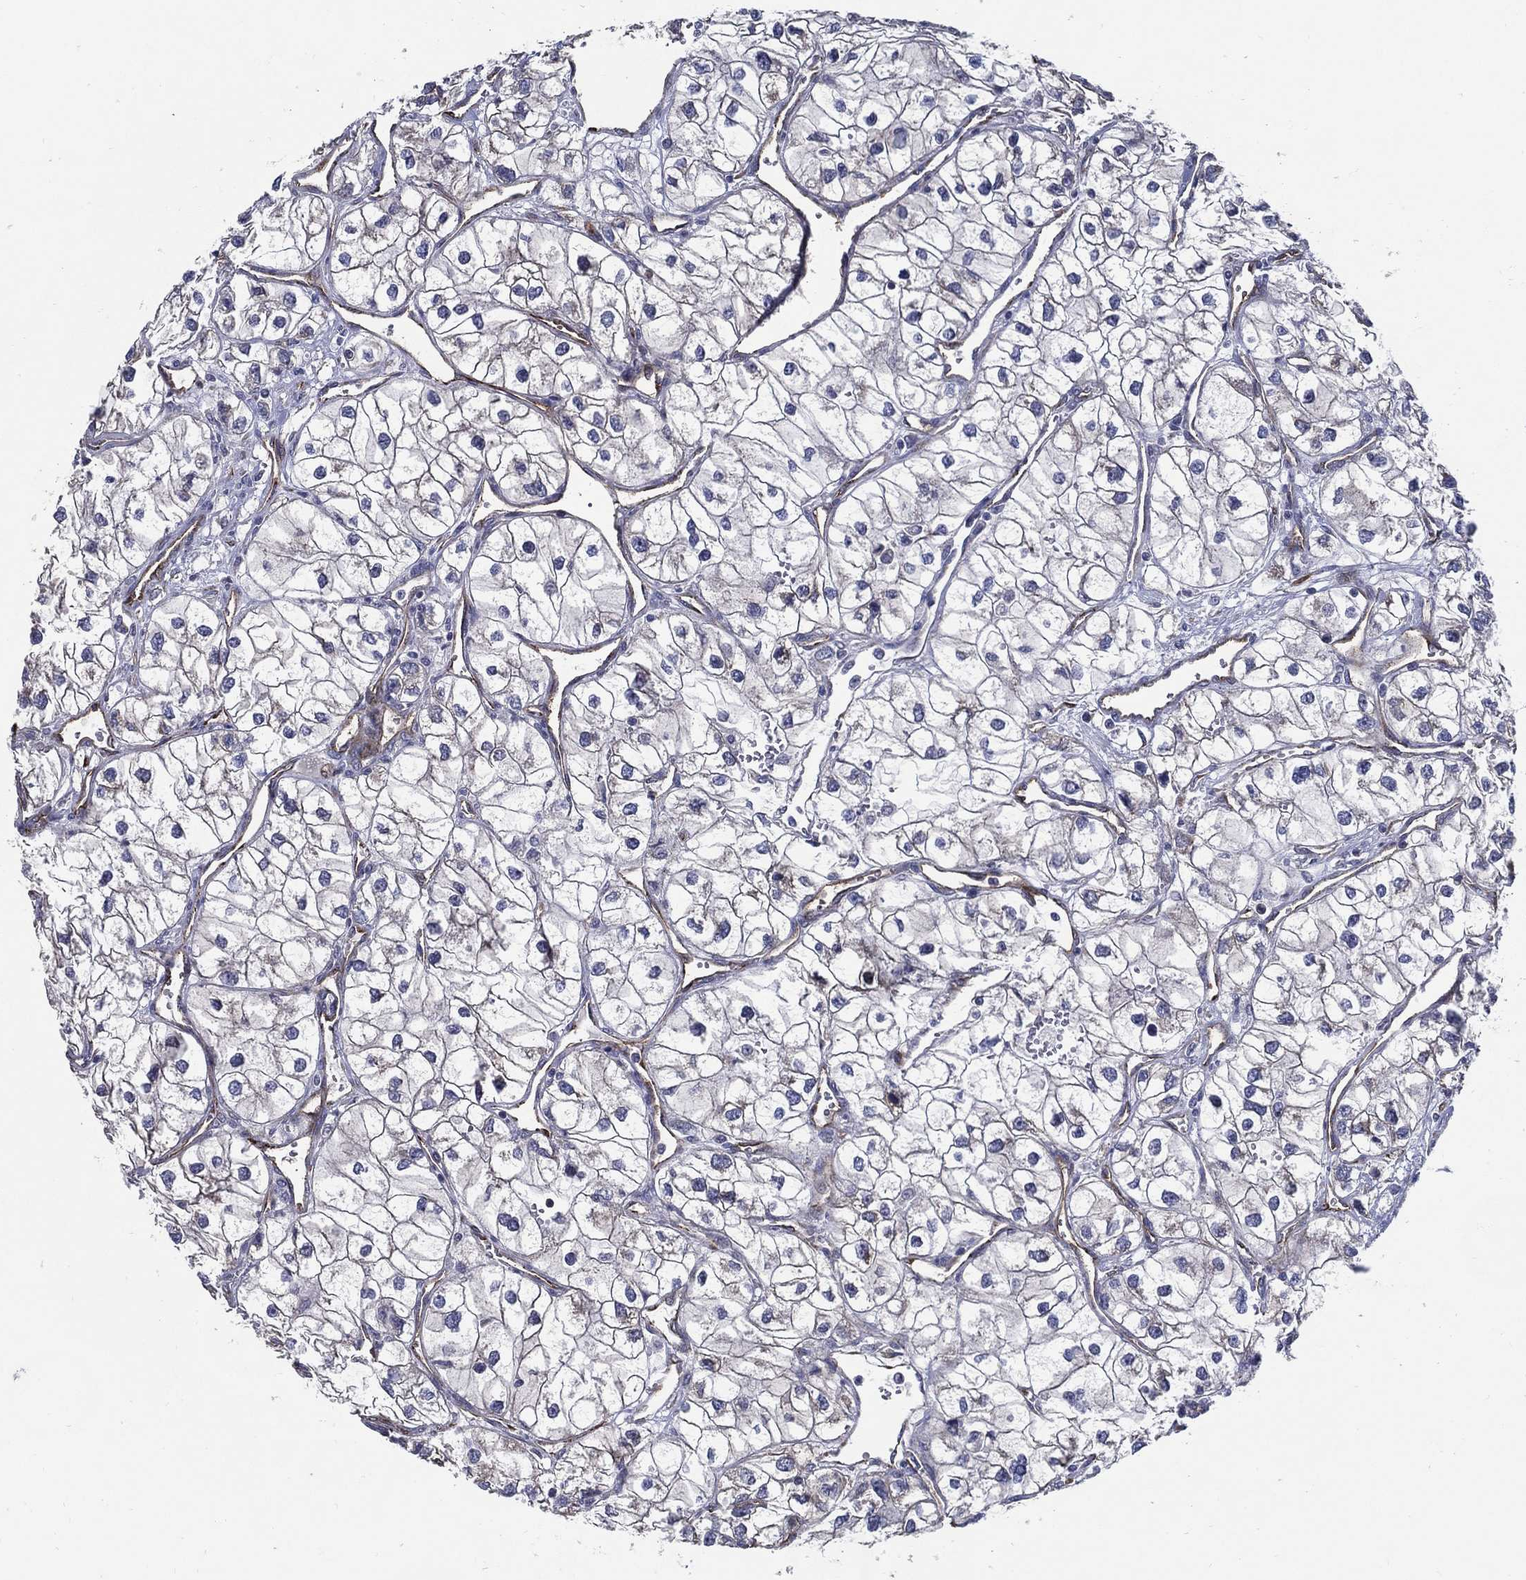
{"staining": {"intensity": "negative", "quantity": "none", "location": "none"}, "tissue": "renal cancer", "cell_type": "Tumor cells", "image_type": "cancer", "snomed": [{"axis": "morphology", "description": "Adenocarcinoma, NOS"}, {"axis": "topography", "description": "Kidney"}], "caption": "Immunohistochemical staining of human renal adenocarcinoma demonstrates no significant expression in tumor cells. (Stains: DAB (3,3'-diaminobenzidine) immunohistochemistry (IHC) with hematoxylin counter stain, Microscopy: brightfield microscopy at high magnification).", "gene": "ARHGAP11A", "patient": {"sex": "male", "age": 59}}